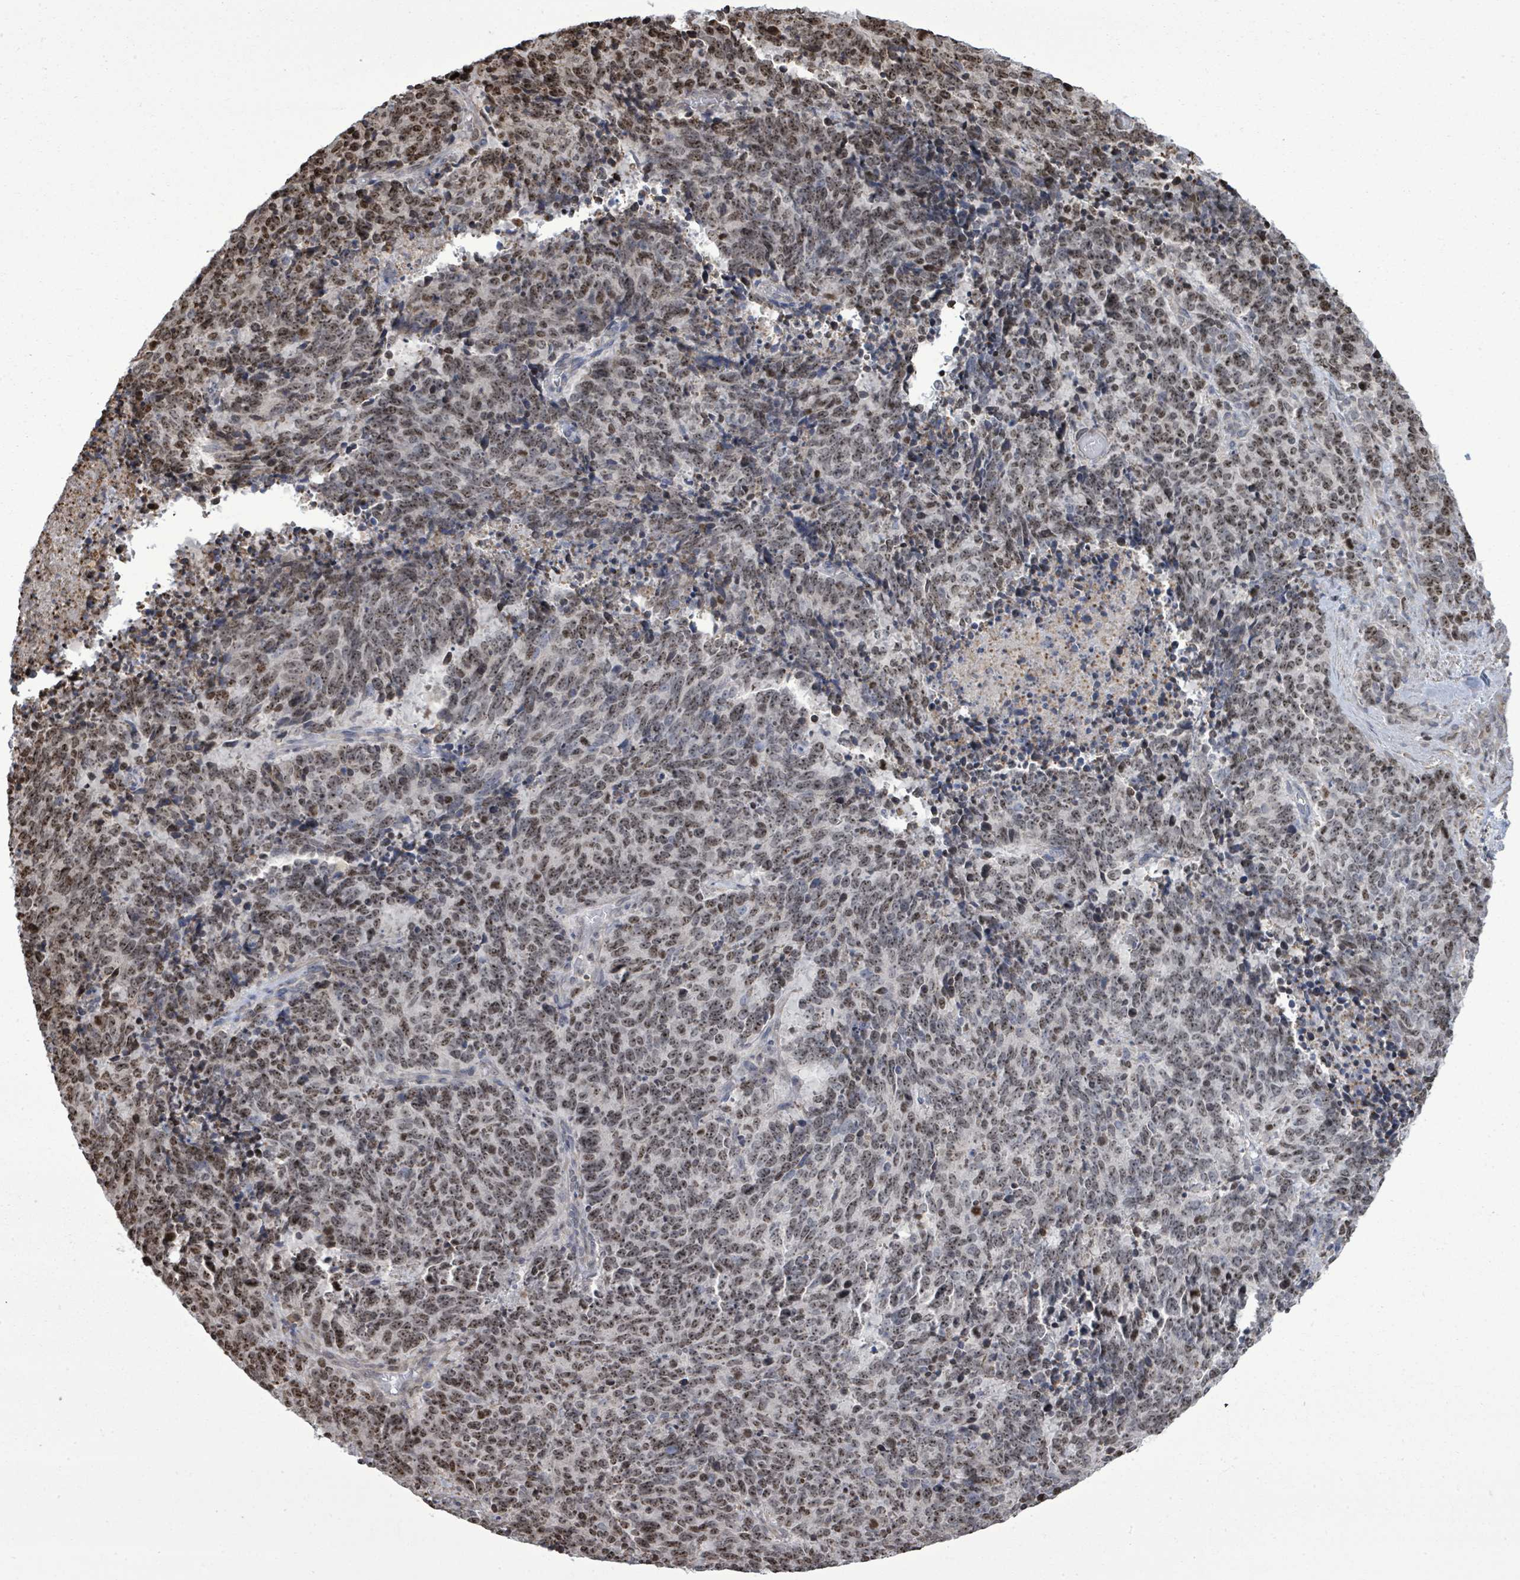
{"staining": {"intensity": "moderate", "quantity": ">75%", "location": "nuclear"}, "tissue": "cervical cancer", "cell_type": "Tumor cells", "image_type": "cancer", "snomed": [{"axis": "morphology", "description": "Squamous cell carcinoma, NOS"}, {"axis": "topography", "description": "Cervix"}], "caption": "A high-resolution micrograph shows immunohistochemistry staining of cervical cancer (squamous cell carcinoma), which reveals moderate nuclear staining in about >75% of tumor cells.", "gene": "PAPSS1", "patient": {"sex": "female", "age": 29}}